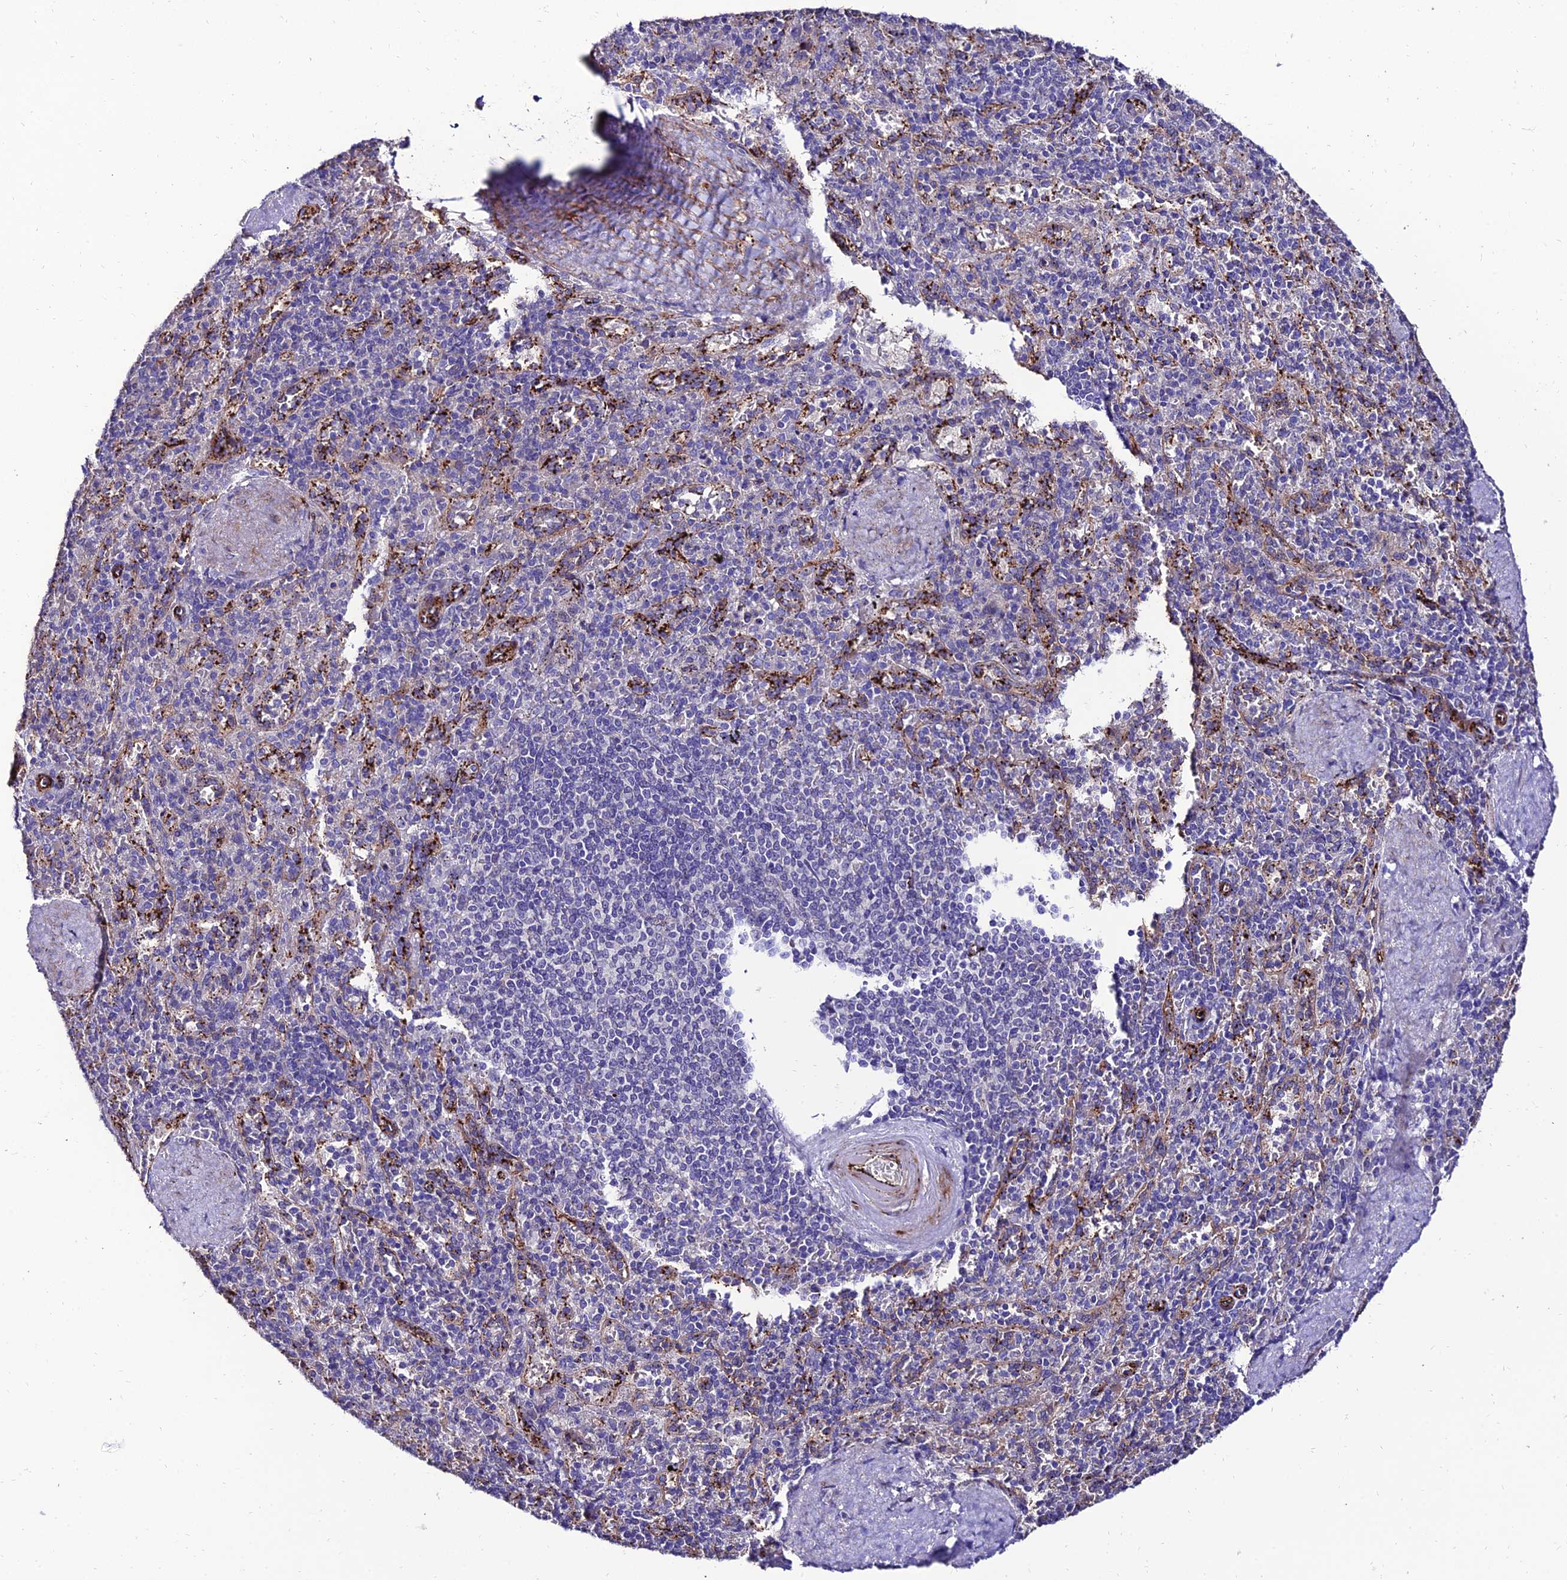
{"staining": {"intensity": "negative", "quantity": "none", "location": "none"}, "tissue": "spleen", "cell_type": "Cells in red pulp", "image_type": "normal", "snomed": [{"axis": "morphology", "description": "Normal tissue, NOS"}, {"axis": "topography", "description": "Spleen"}], "caption": "High magnification brightfield microscopy of benign spleen stained with DAB (3,3'-diaminobenzidine) (brown) and counterstained with hematoxylin (blue): cells in red pulp show no significant staining.", "gene": "ALDH3B2", "patient": {"sex": "male", "age": 82}}